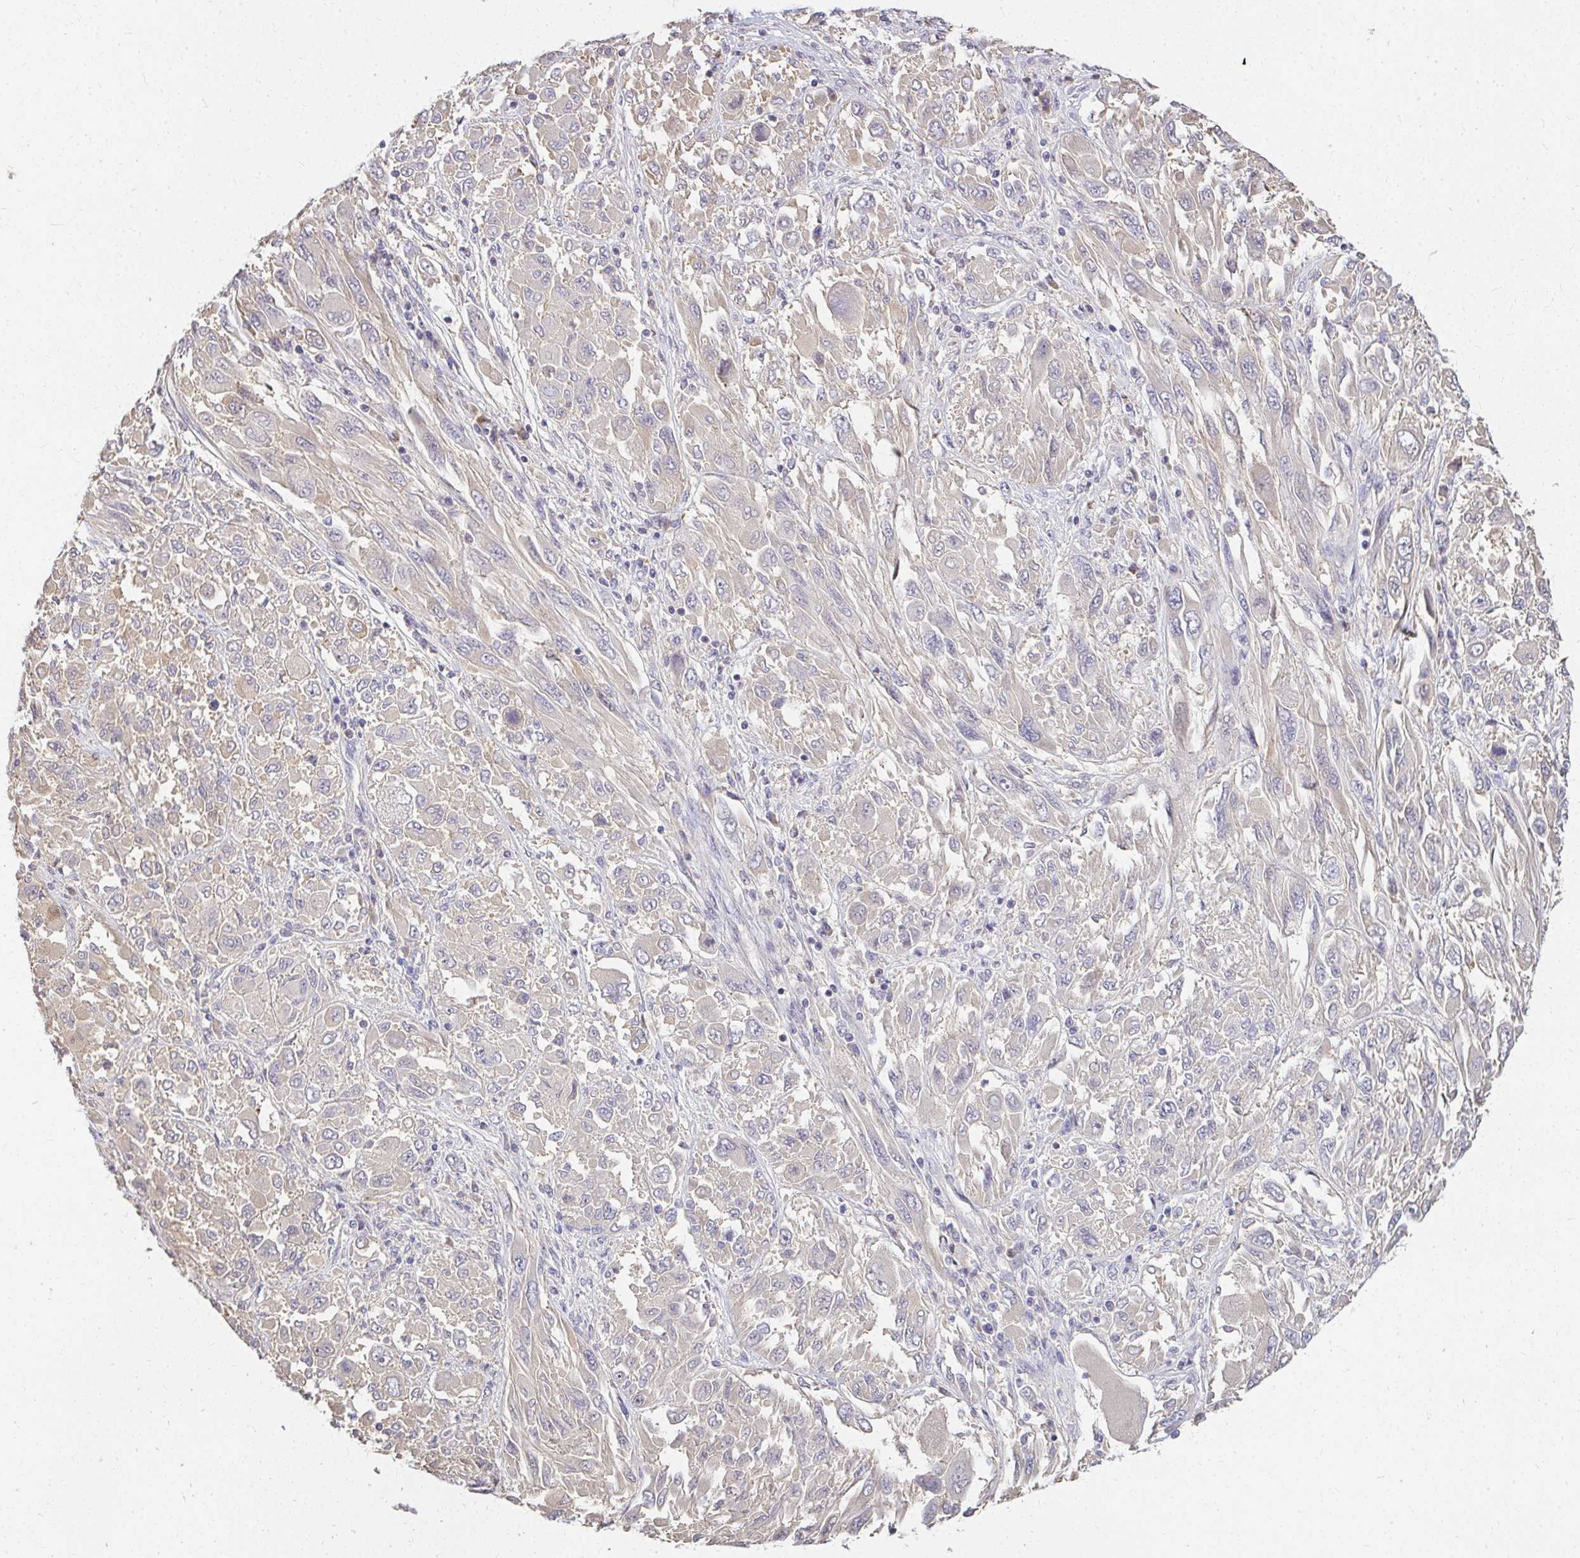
{"staining": {"intensity": "weak", "quantity": "<25%", "location": "cytoplasmic/membranous"}, "tissue": "melanoma", "cell_type": "Tumor cells", "image_type": "cancer", "snomed": [{"axis": "morphology", "description": "Malignant melanoma, NOS"}, {"axis": "topography", "description": "Skin"}], "caption": "A photomicrograph of malignant melanoma stained for a protein displays no brown staining in tumor cells. (Brightfield microscopy of DAB IHC at high magnification).", "gene": "LOXL4", "patient": {"sex": "female", "age": 91}}